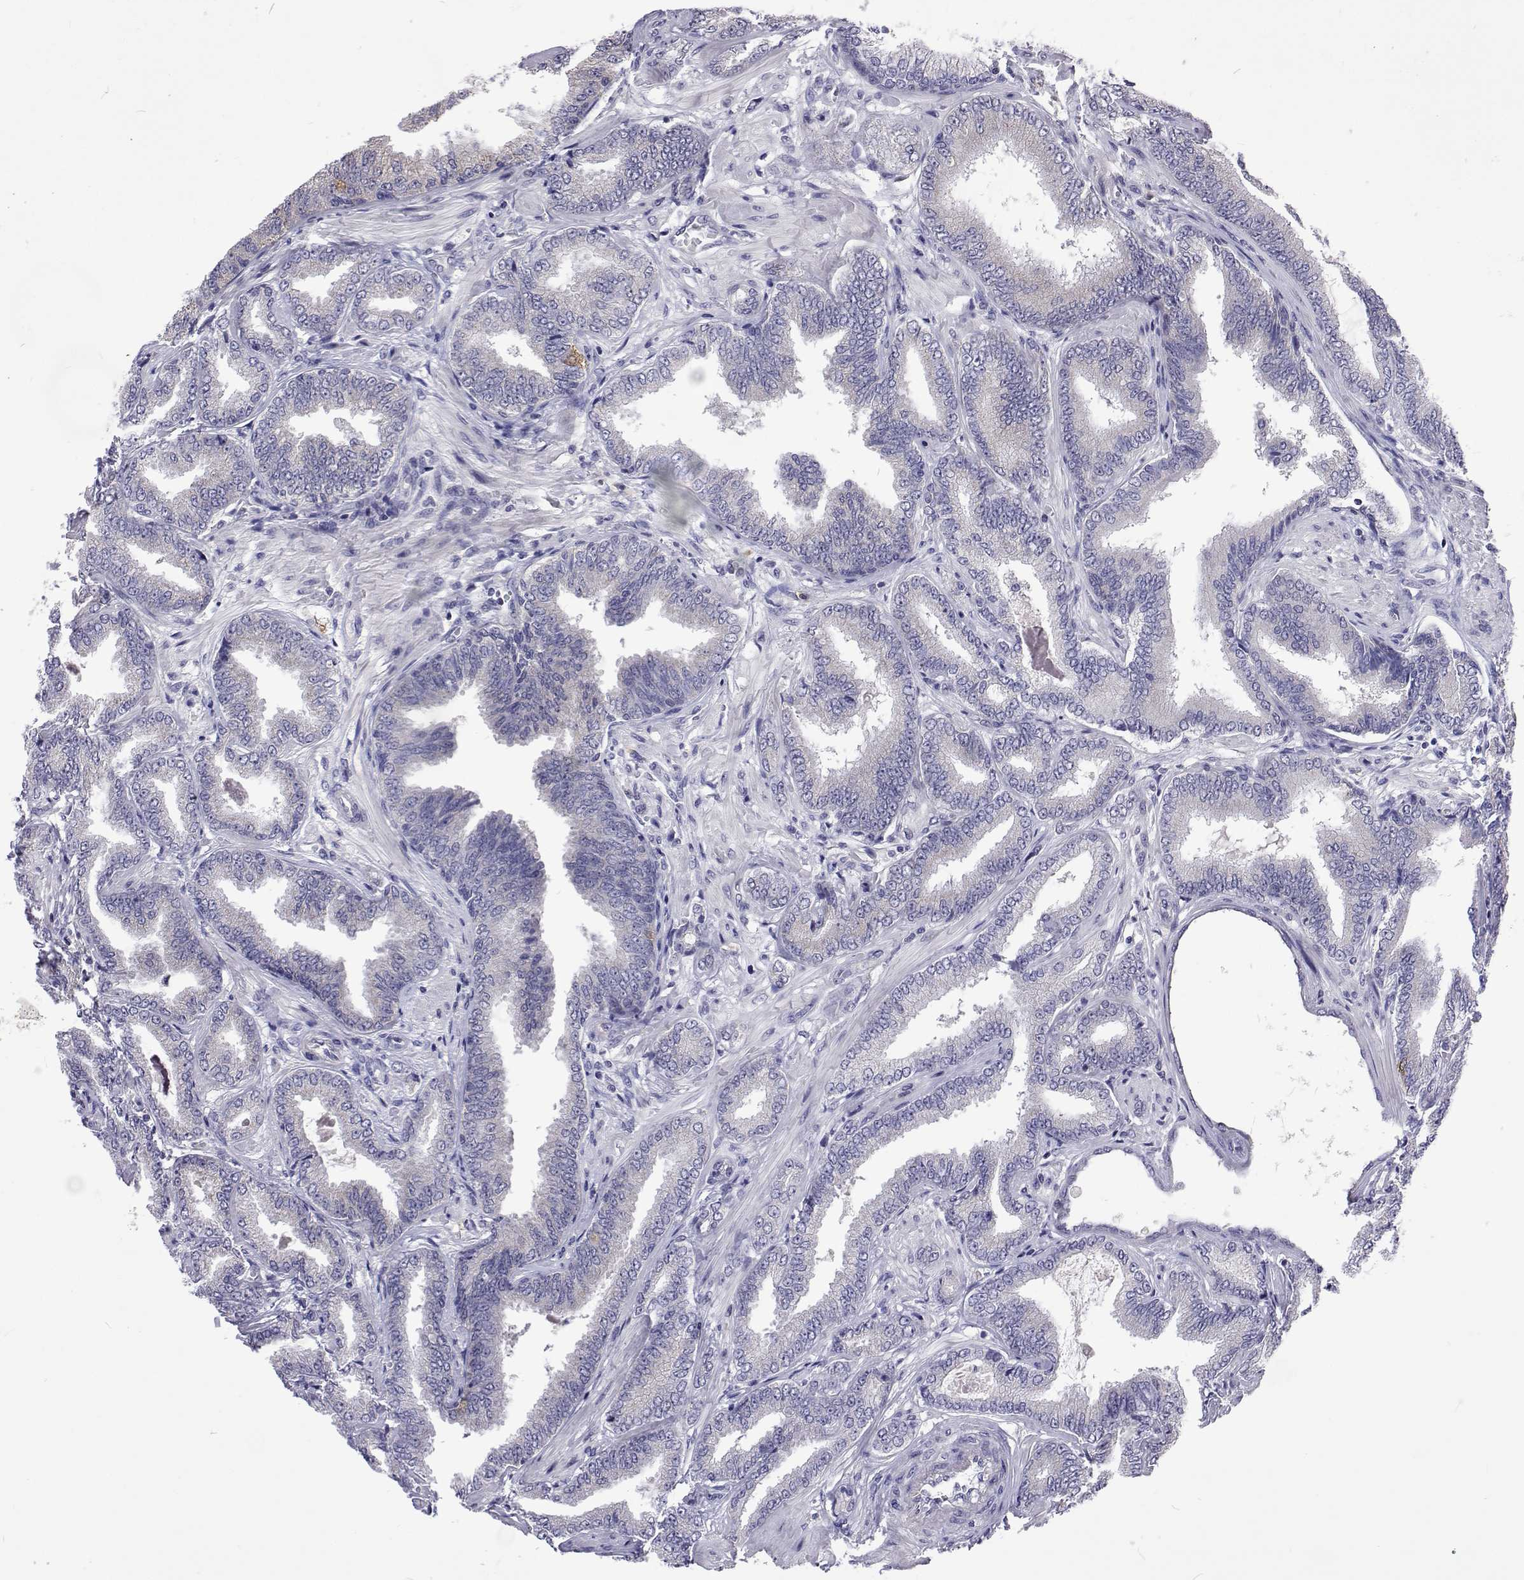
{"staining": {"intensity": "moderate", "quantity": "25%-75%", "location": "cytoplasmic/membranous"}, "tissue": "prostate cancer", "cell_type": "Tumor cells", "image_type": "cancer", "snomed": [{"axis": "morphology", "description": "Adenocarcinoma, Low grade"}, {"axis": "topography", "description": "Prostate"}], "caption": "Immunohistochemical staining of human low-grade adenocarcinoma (prostate) displays medium levels of moderate cytoplasmic/membranous protein expression in about 25%-75% of tumor cells.", "gene": "DHTKD1", "patient": {"sex": "male", "age": 55}}